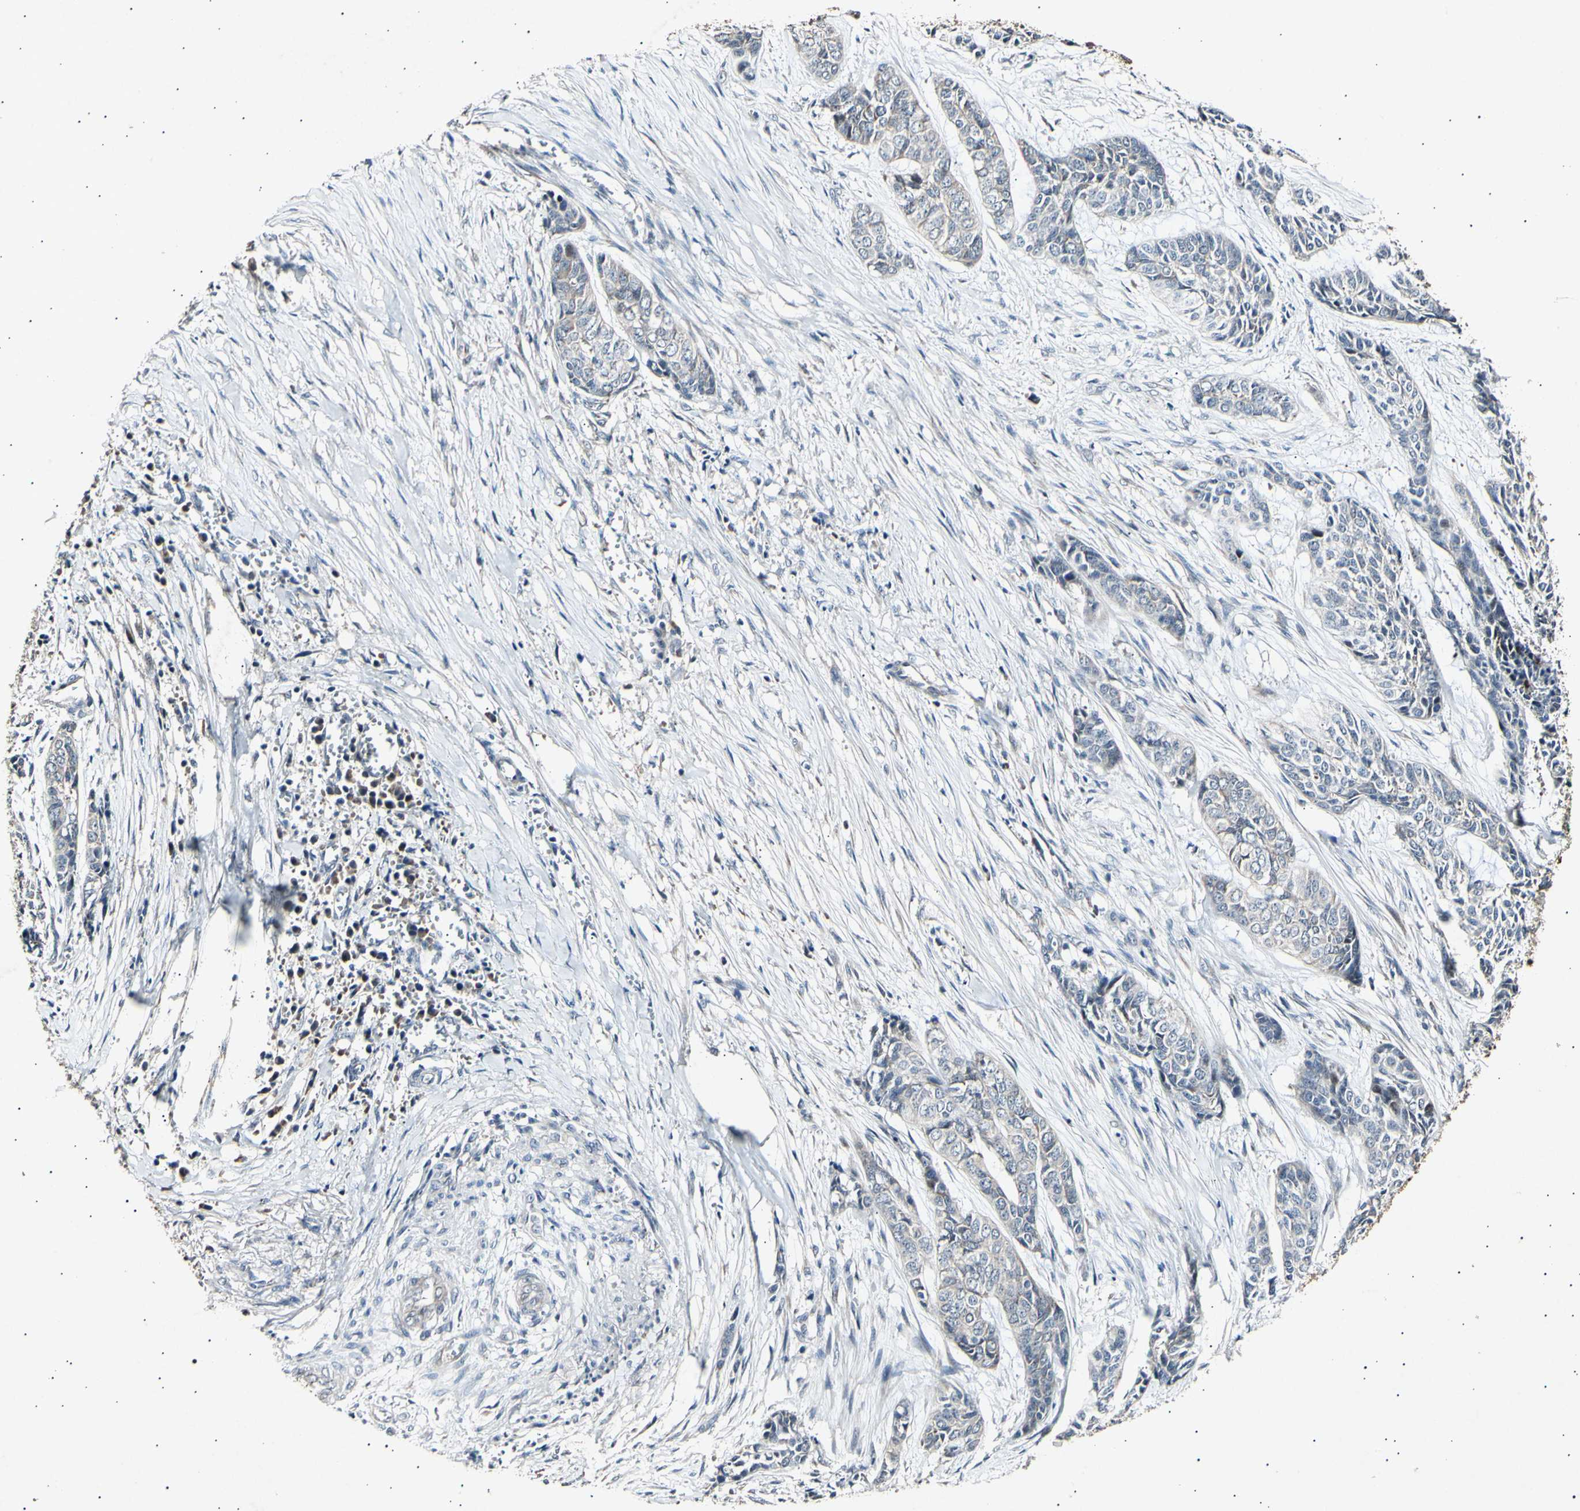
{"staining": {"intensity": "weak", "quantity": "<25%", "location": "cytoplasmic/membranous"}, "tissue": "skin cancer", "cell_type": "Tumor cells", "image_type": "cancer", "snomed": [{"axis": "morphology", "description": "Basal cell carcinoma"}, {"axis": "topography", "description": "Skin"}], "caption": "Immunohistochemistry of skin cancer reveals no staining in tumor cells.", "gene": "ADCY3", "patient": {"sex": "female", "age": 64}}